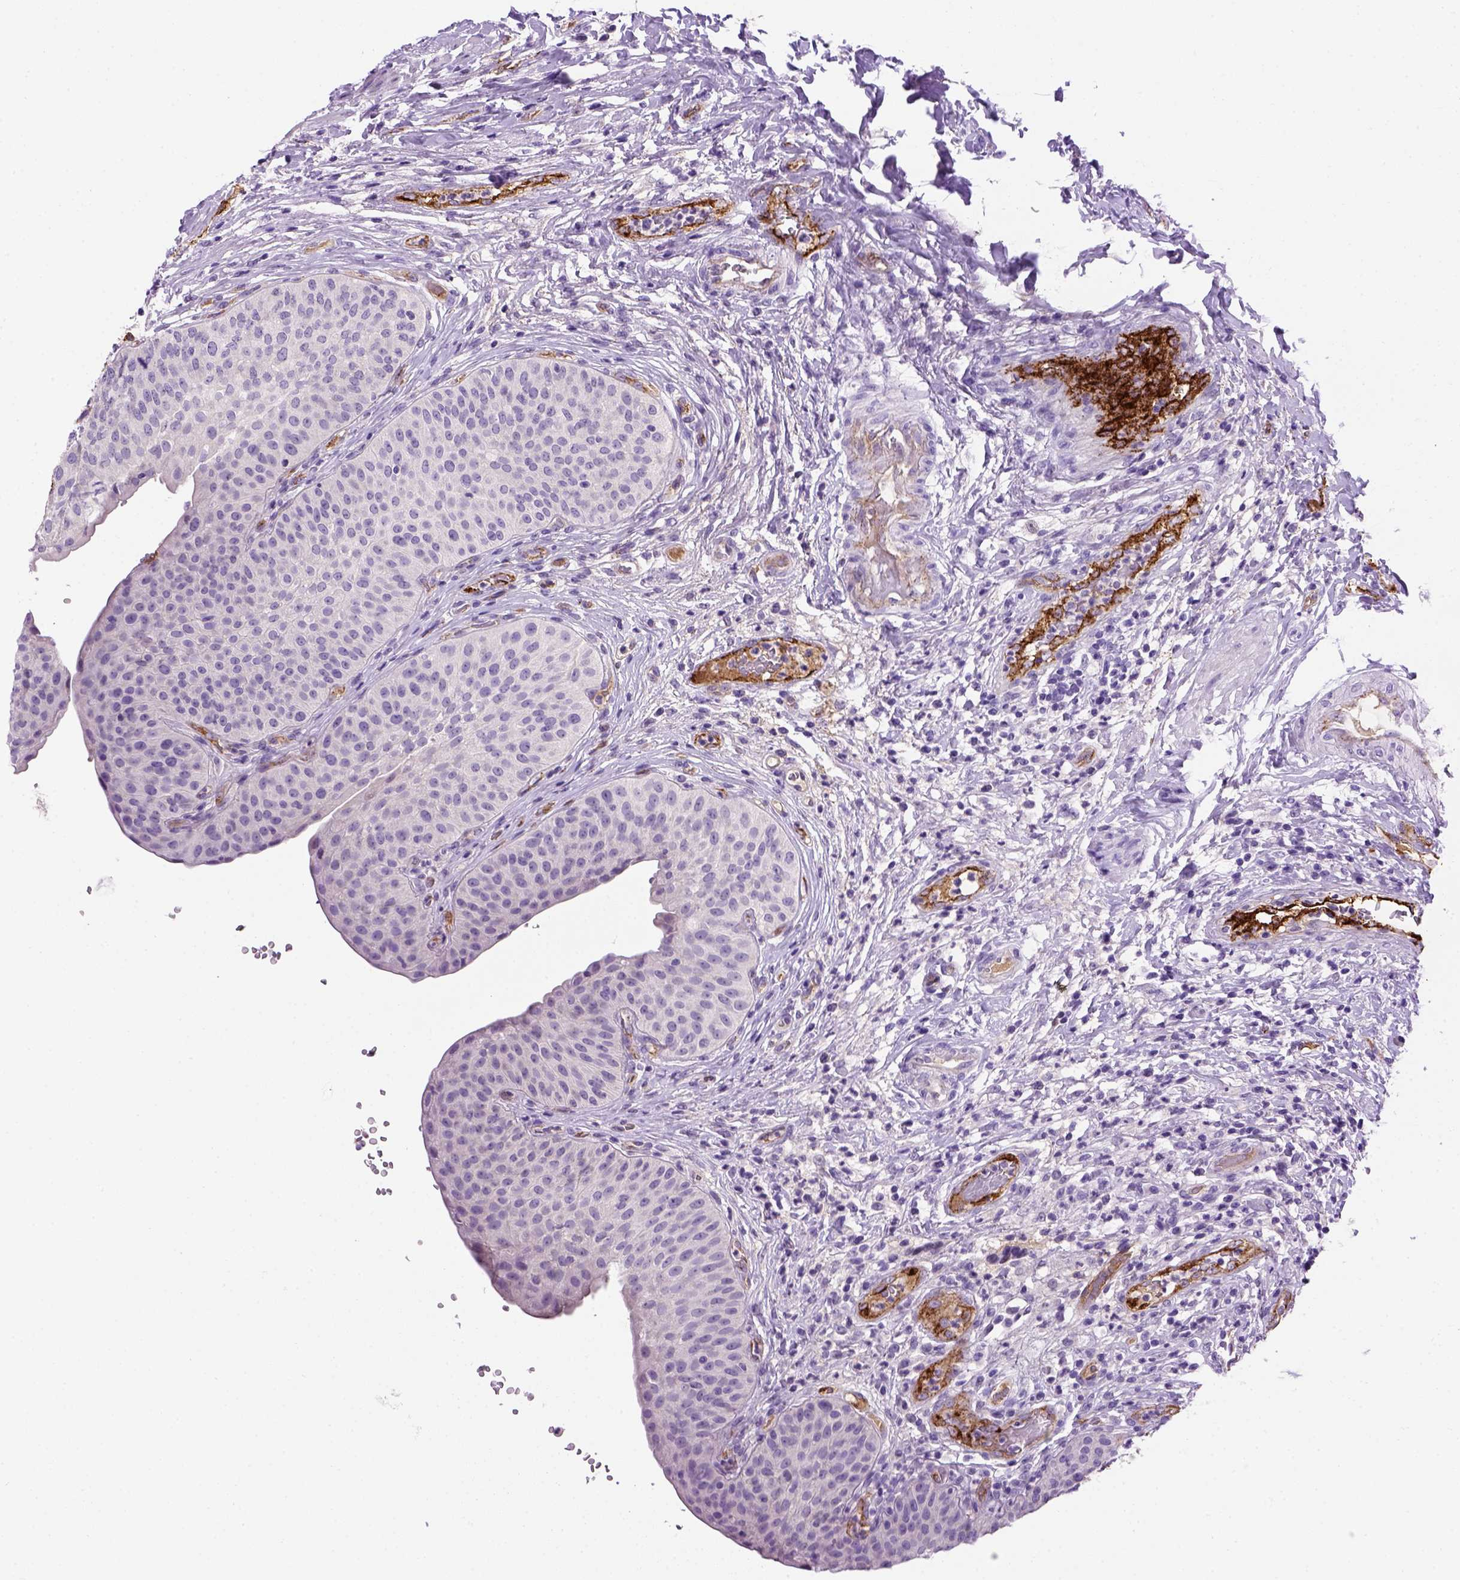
{"staining": {"intensity": "negative", "quantity": "none", "location": "none"}, "tissue": "urinary bladder", "cell_type": "Urothelial cells", "image_type": "normal", "snomed": [{"axis": "morphology", "description": "Normal tissue, NOS"}, {"axis": "topography", "description": "Urinary bladder"}], "caption": "An IHC histopathology image of benign urinary bladder is shown. There is no staining in urothelial cells of urinary bladder.", "gene": "VWF", "patient": {"sex": "male", "age": 66}}